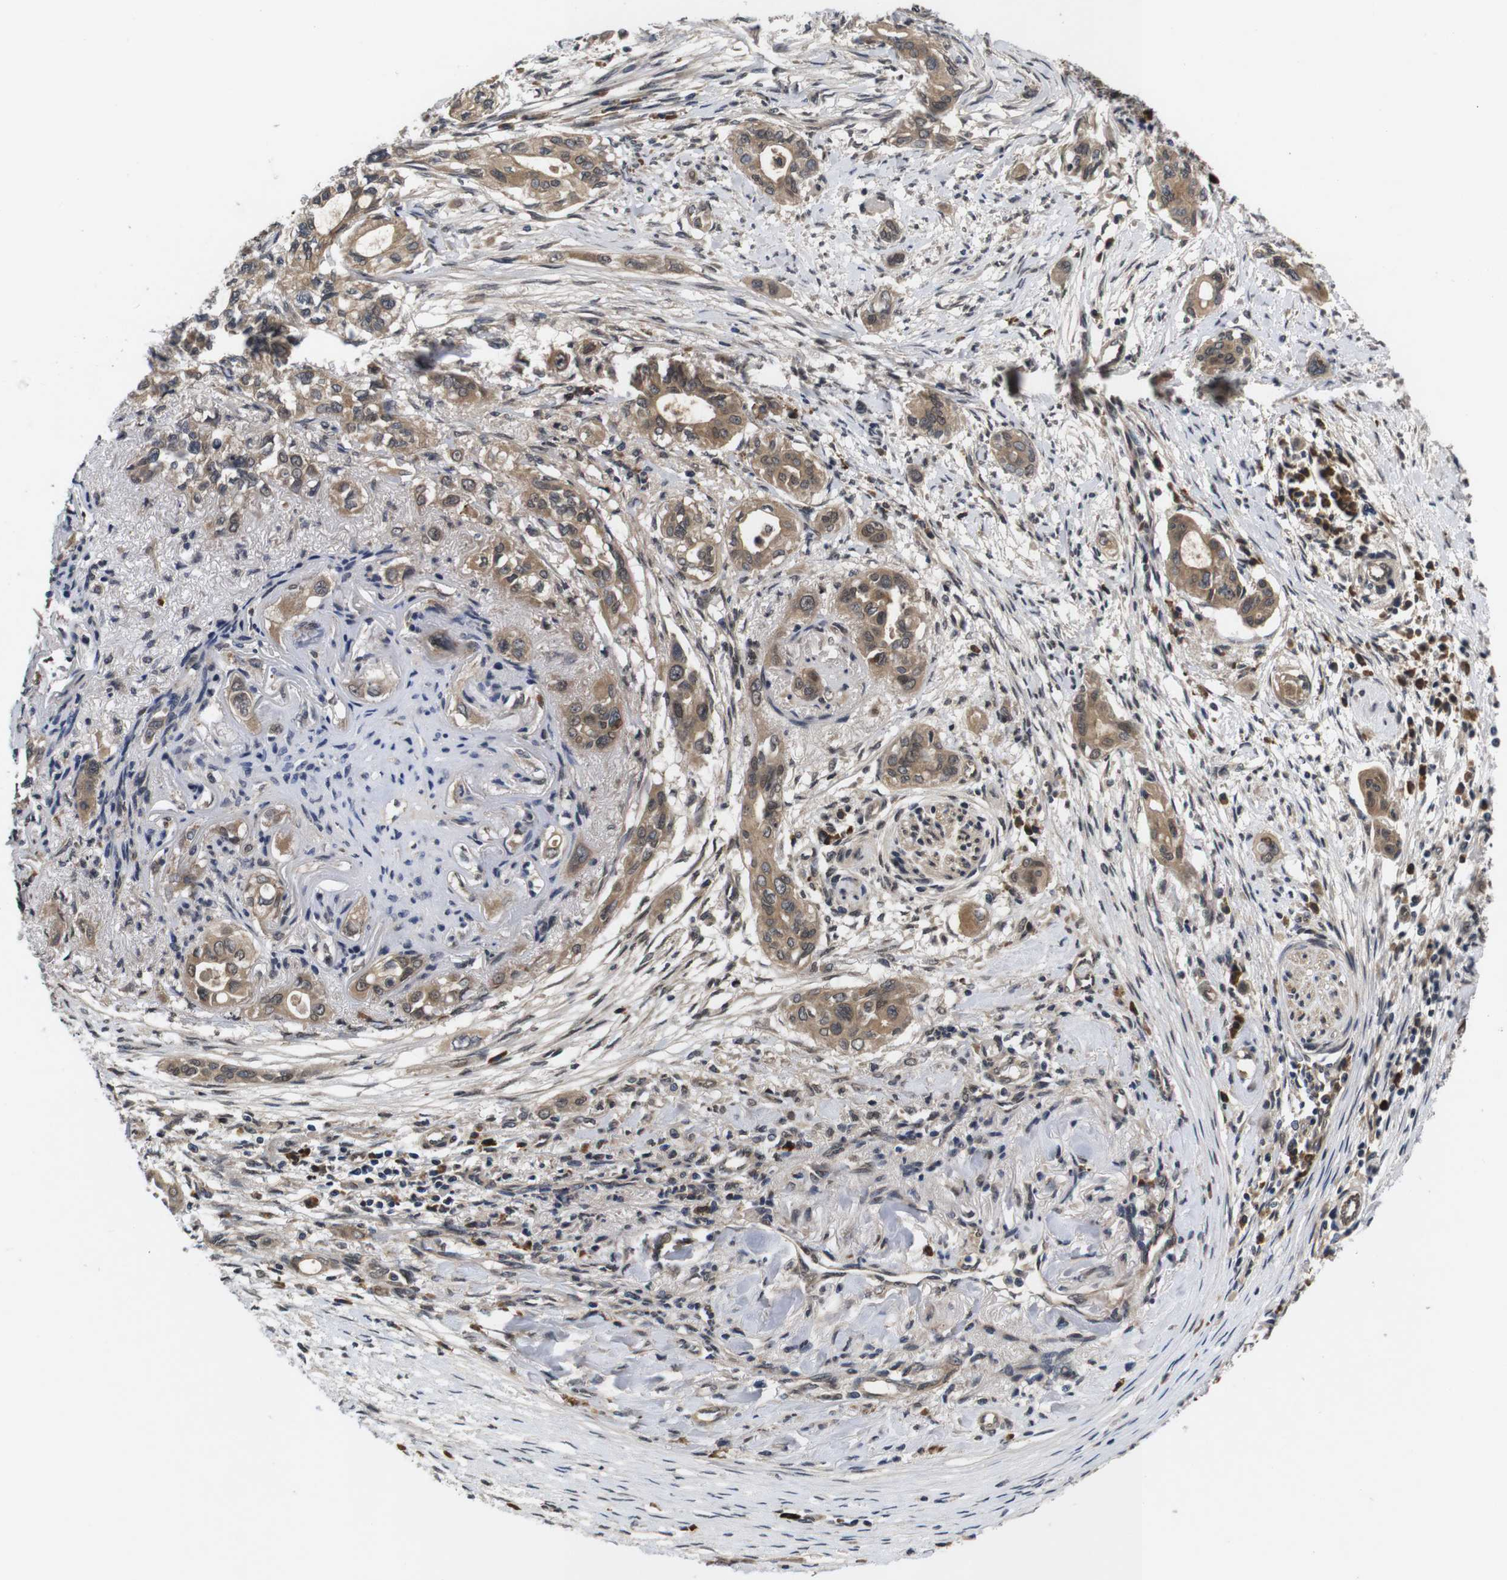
{"staining": {"intensity": "moderate", "quantity": ">75%", "location": "cytoplasmic/membranous"}, "tissue": "pancreatic cancer", "cell_type": "Tumor cells", "image_type": "cancer", "snomed": [{"axis": "morphology", "description": "Adenocarcinoma, NOS"}, {"axis": "topography", "description": "Pancreas"}], "caption": "Tumor cells demonstrate medium levels of moderate cytoplasmic/membranous staining in approximately >75% of cells in pancreatic cancer (adenocarcinoma). The staining is performed using DAB (3,3'-diaminobenzidine) brown chromogen to label protein expression. The nuclei are counter-stained blue using hematoxylin.", "gene": "ZBTB46", "patient": {"sex": "female", "age": 60}}